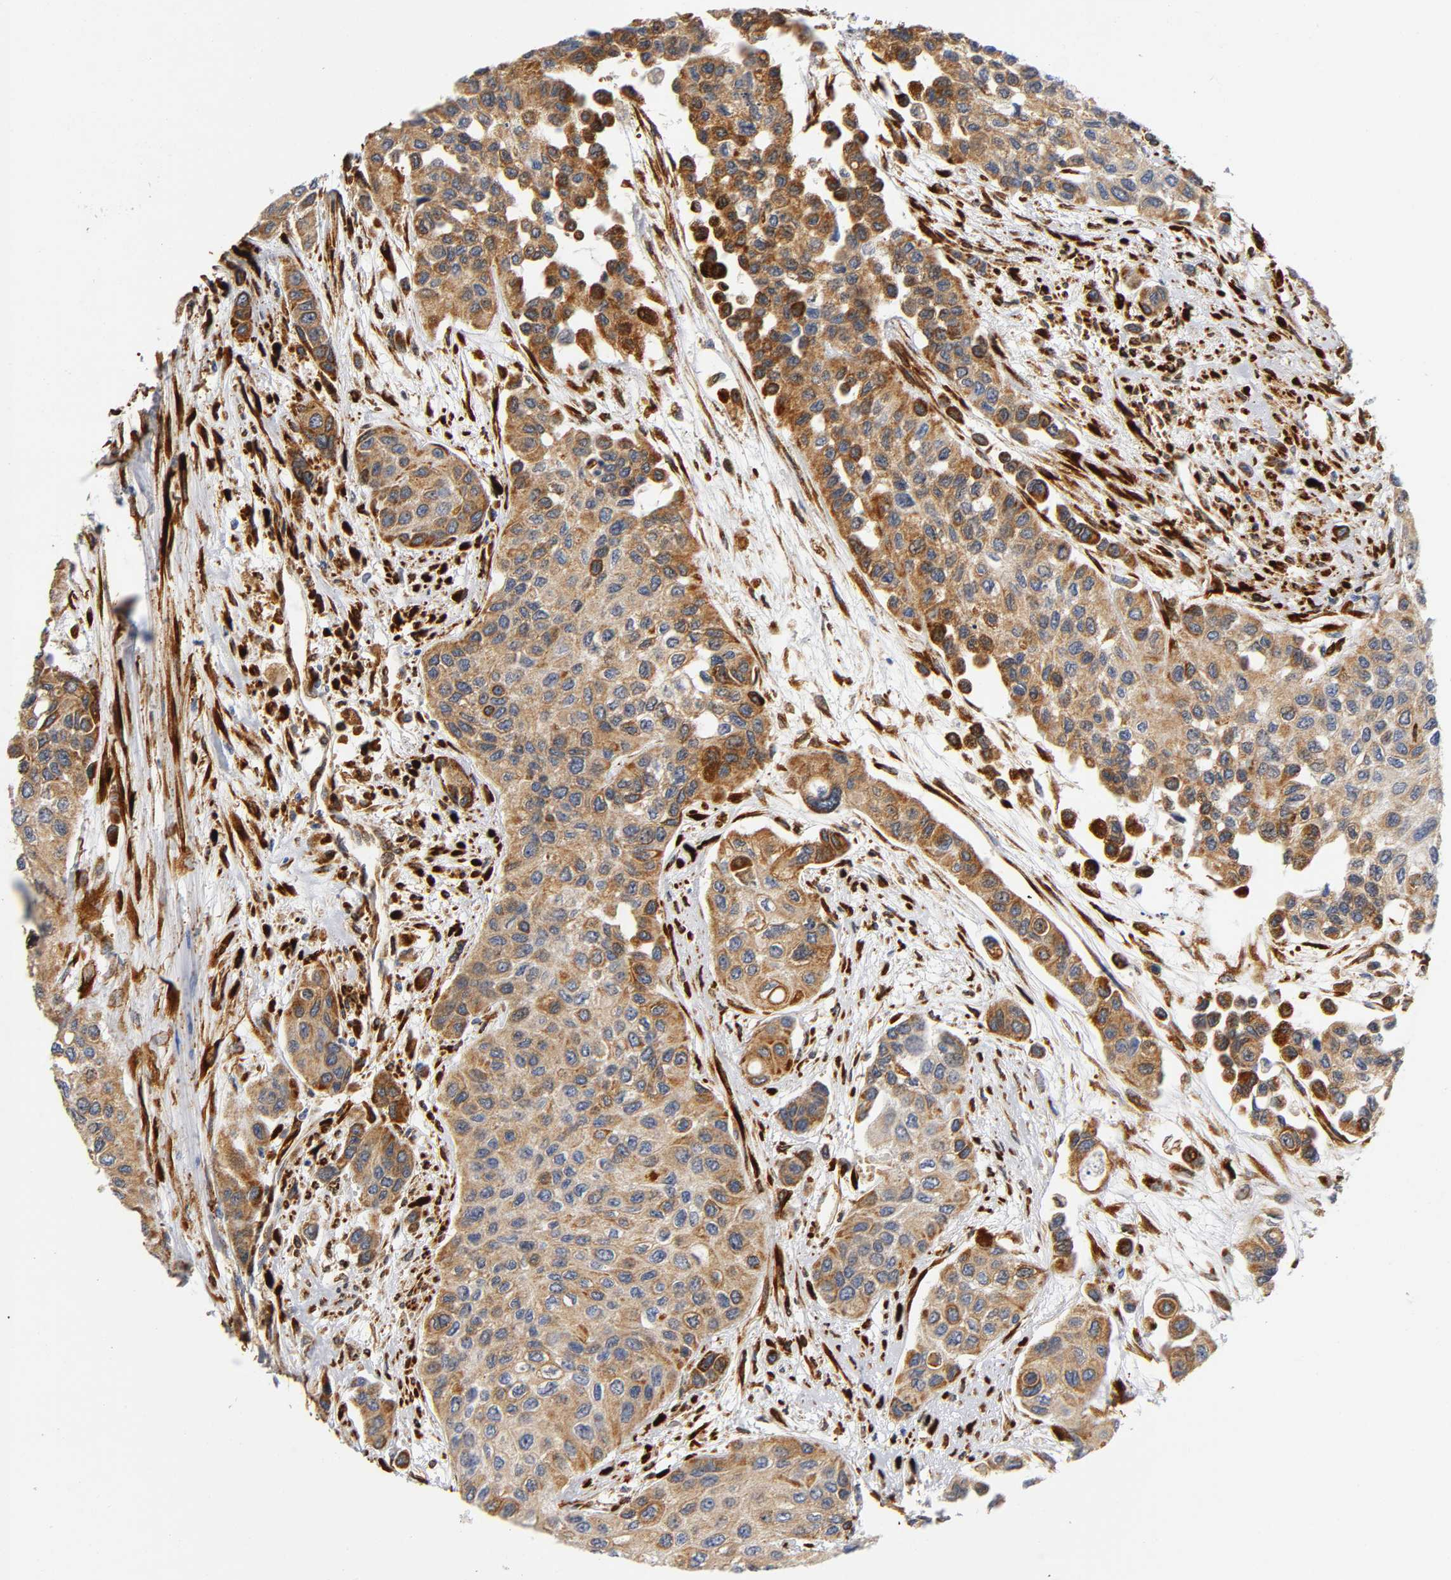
{"staining": {"intensity": "moderate", "quantity": ">75%", "location": "cytoplasmic/membranous"}, "tissue": "urothelial cancer", "cell_type": "Tumor cells", "image_type": "cancer", "snomed": [{"axis": "morphology", "description": "Urothelial carcinoma, High grade"}, {"axis": "topography", "description": "Urinary bladder"}], "caption": "High-grade urothelial carcinoma stained with a brown dye reveals moderate cytoplasmic/membranous positive positivity in about >75% of tumor cells.", "gene": "SOS2", "patient": {"sex": "female", "age": 56}}